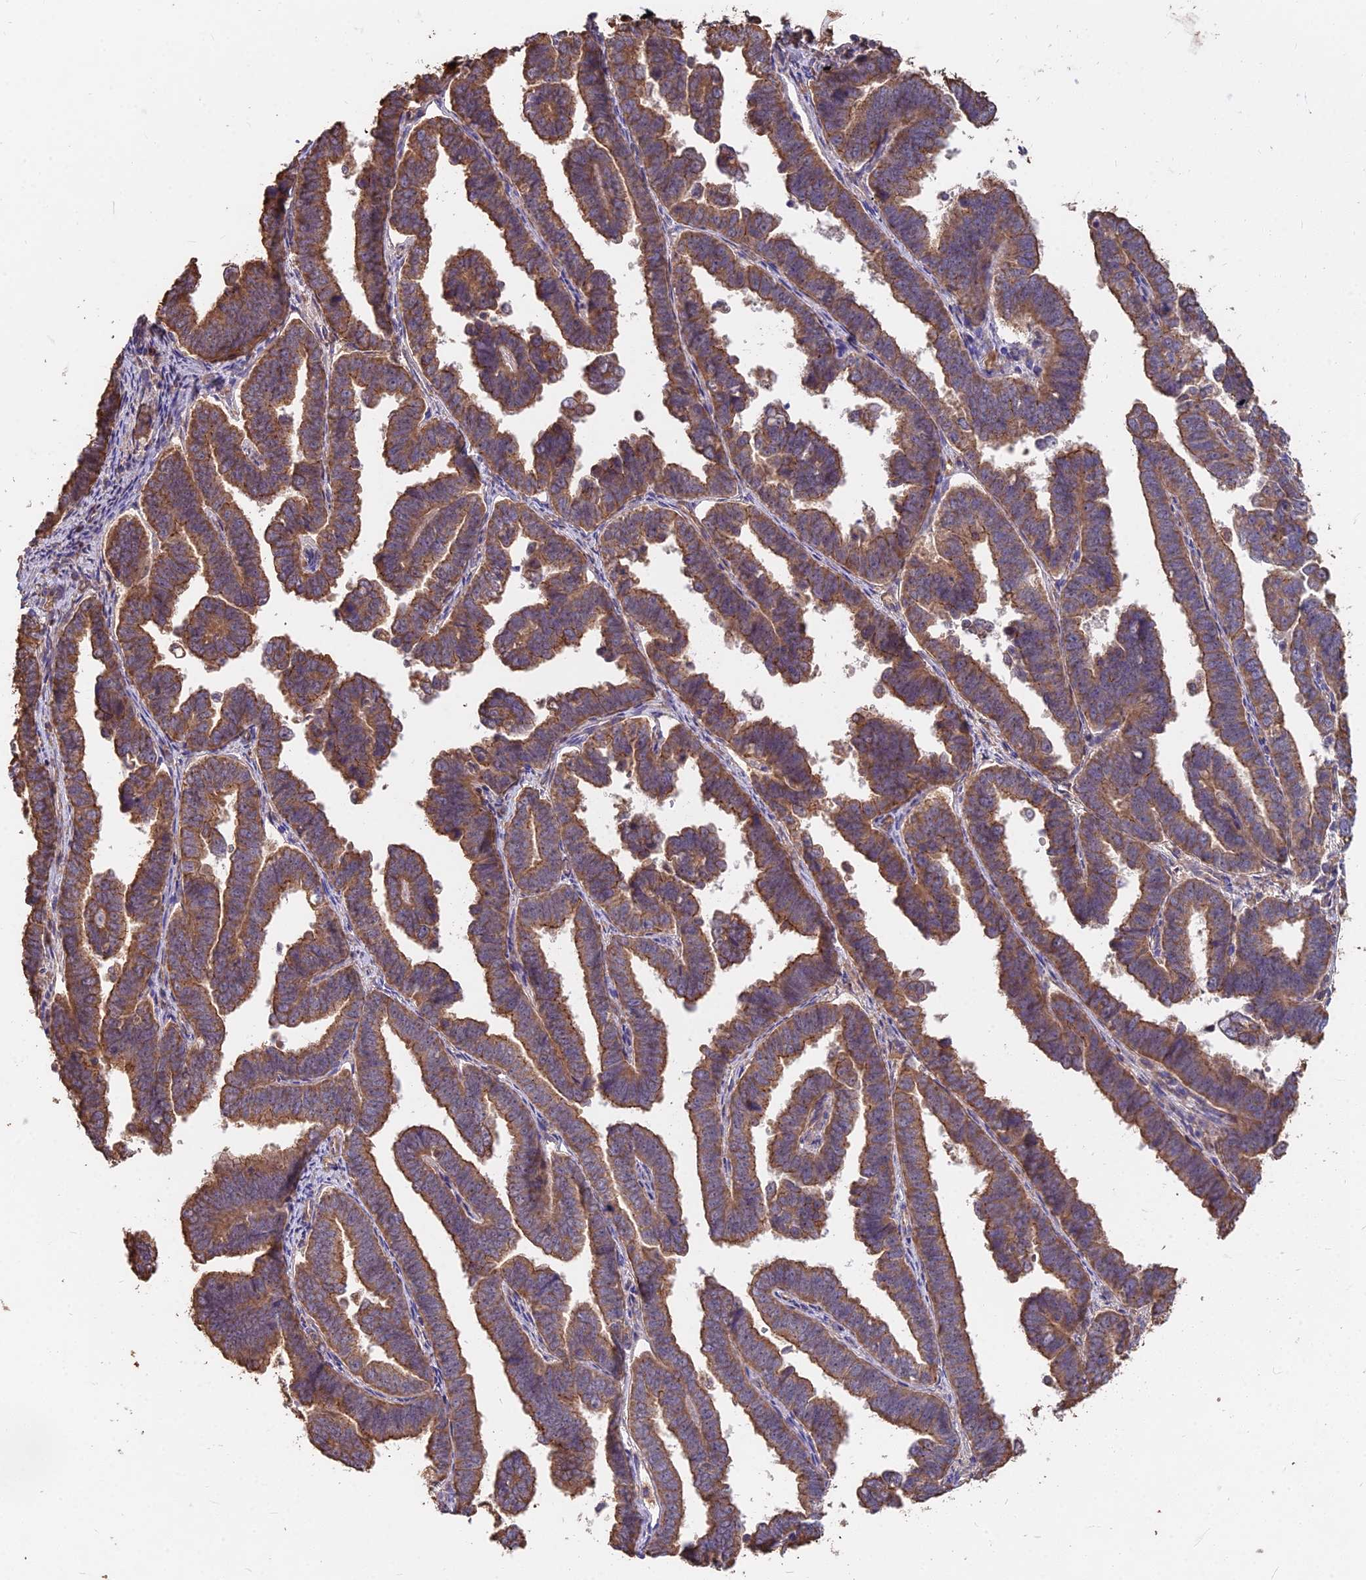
{"staining": {"intensity": "moderate", "quantity": ">75%", "location": "cytoplasmic/membranous"}, "tissue": "endometrial cancer", "cell_type": "Tumor cells", "image_type": "cancer", "snomed": [{"axis": "morphology", "description": "Adenocarcinoma, NOS"}, {"axis": "topography", "description": "Endometrium"}], "caption": "Brown immunohistochemical staining in endometrial cancer (adenocarcinoma) exhibits moderate cytoplasmic/membranous positivity in about >75% of tumor cells. The staining is performed using DAB (3,3'-diaminobenzidine) brown chromogen to label protein expression. The nuclei are counter-stained blue using hematoxylin.", "gene": "CEMIP2", "patient": {"sex": "female", "age": 75}}